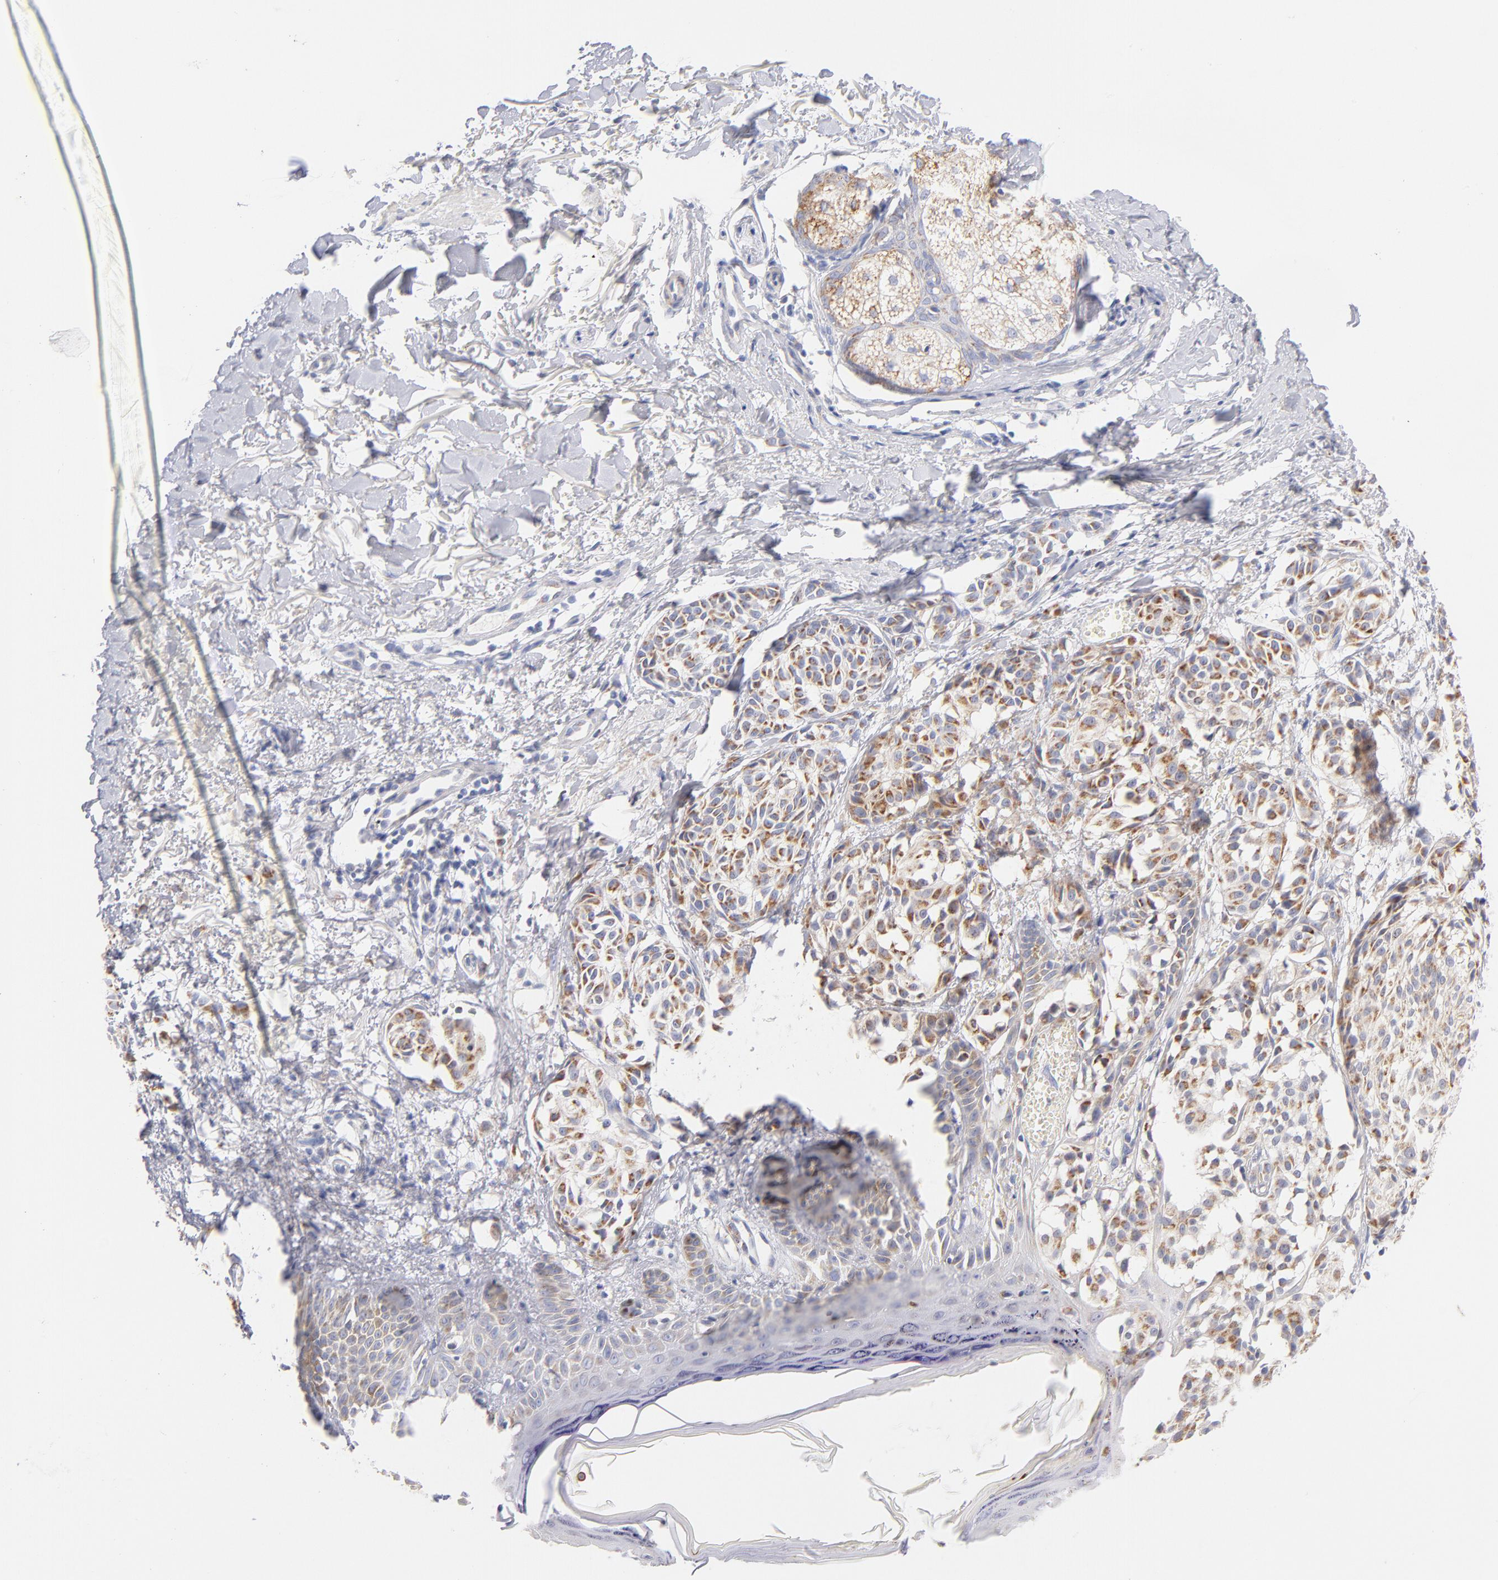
{"staining": {"intensity": "moderate", "quantity": ">75%", "location": "cytoplasmic/membranous"}, "tissue": "melanoma", "cell_type": "Tumor cells", "image_type": "cancer", "snomed": [{"axis": "morphology", "description": "Malignant melanoma, NOS"}, {"axis": "topography", "description": "Skin"}], "caption": "Malignant melanoma stained with a protein marker demonstrates moderate staining in tumor cells.", "gene": "AIFM1", "patient": {"sex": "male", "age": 76}}